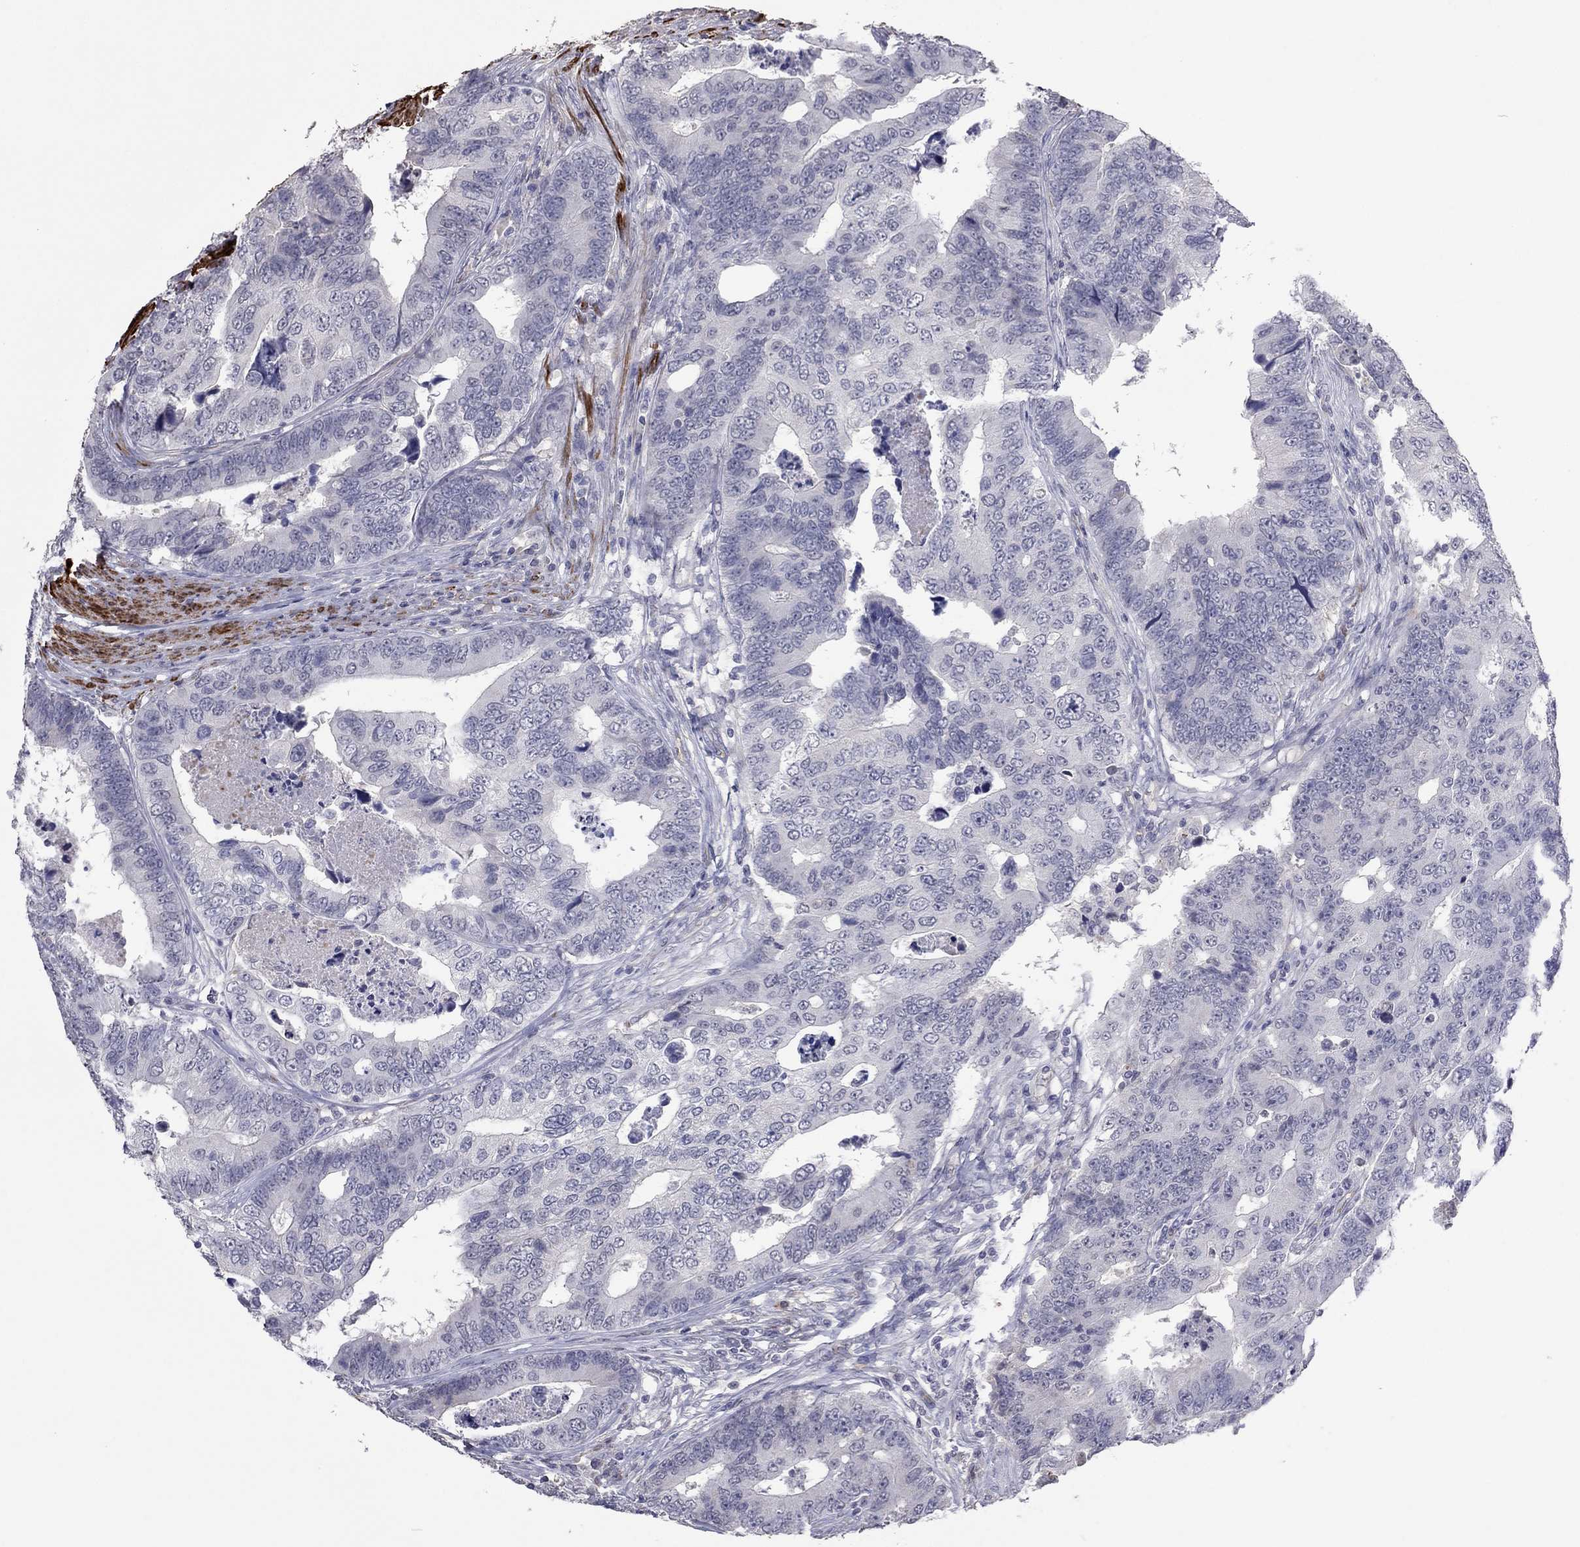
{"staining": {"intensity": "negative", "quantity": "none", "location": "none"}, "tissue": "colorectal cancer", "cell_type": "Tumor cells", "image_type": "cancer", "snomed": [{"axis": "morphology", "description": "Adenocarcinoma, NOS"}, {"axis": "topography", "description": "Colon"}], "caption": "Immunohistochemistry (IHC) histopathology image of human colorectal cancer stained for a protein (brown), which exhibits no positivity in tumor cells.", "gene": "IP6K3", "patient": {"sex": "female", "age": 72}}